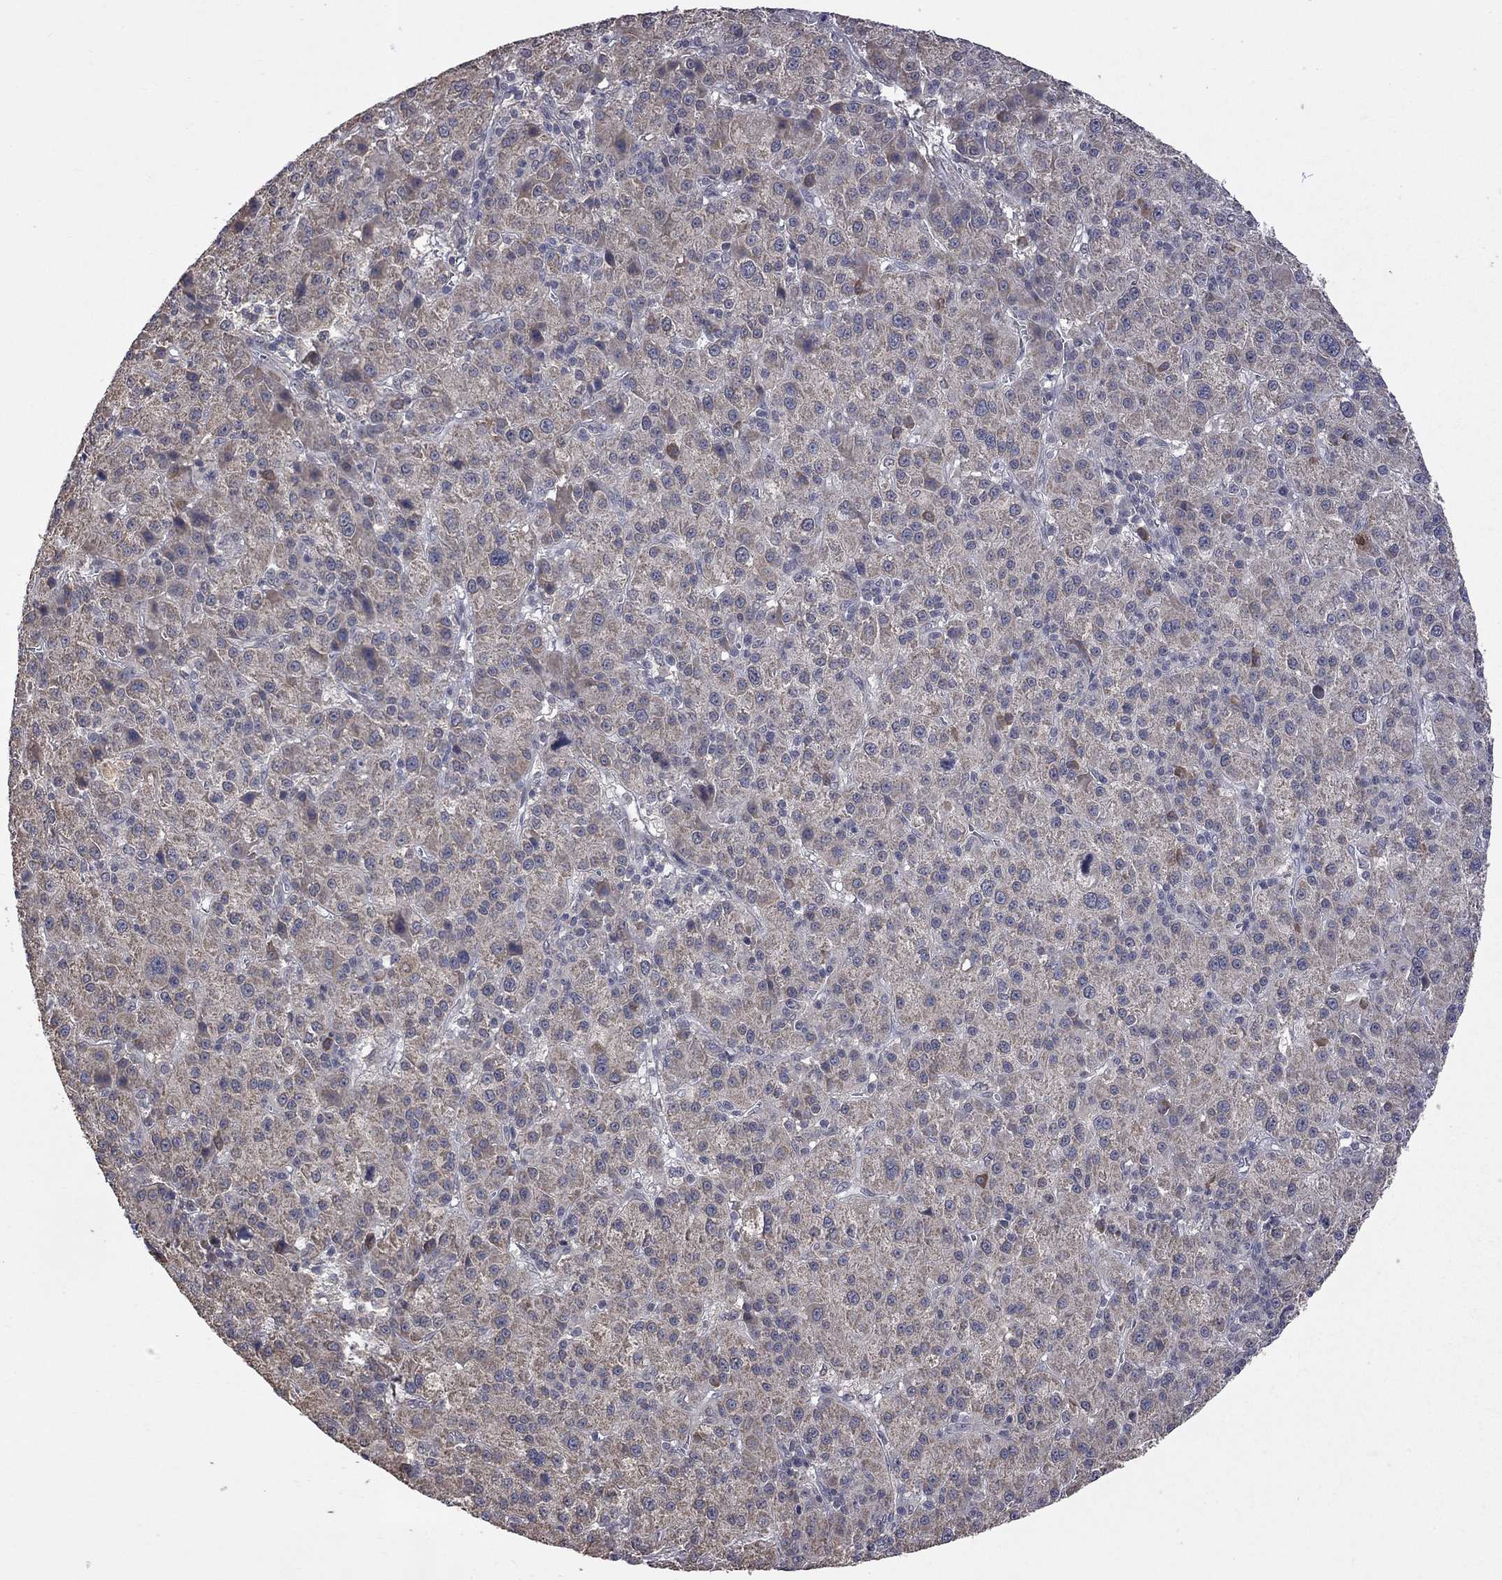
{"staining": {"intensity": "weak", "quantity": ">75%", "location": "cytoplasmic/membranous"}, "tissue": "liver cancer", "cell_type": "Tumor cells", "image_type": "cancer", "snomed": [{"axis": "morphology", "description": "Carcinoma, Hepatocellular, NOS"}, {"axis": "topography", "description": "Liver"}], "caption": "Immunohistochemistry (DAB (3,3'-diaminobenzidine)) staining of human liver cancer (hepatocellular carcinoma) exhibits weak cytoplasmic/membranous protein expression in about >75% of tumor cells. Nuclei are stained in blue.", "gene": "HTR6", "patient": {"sex": "female", "age": 60}}